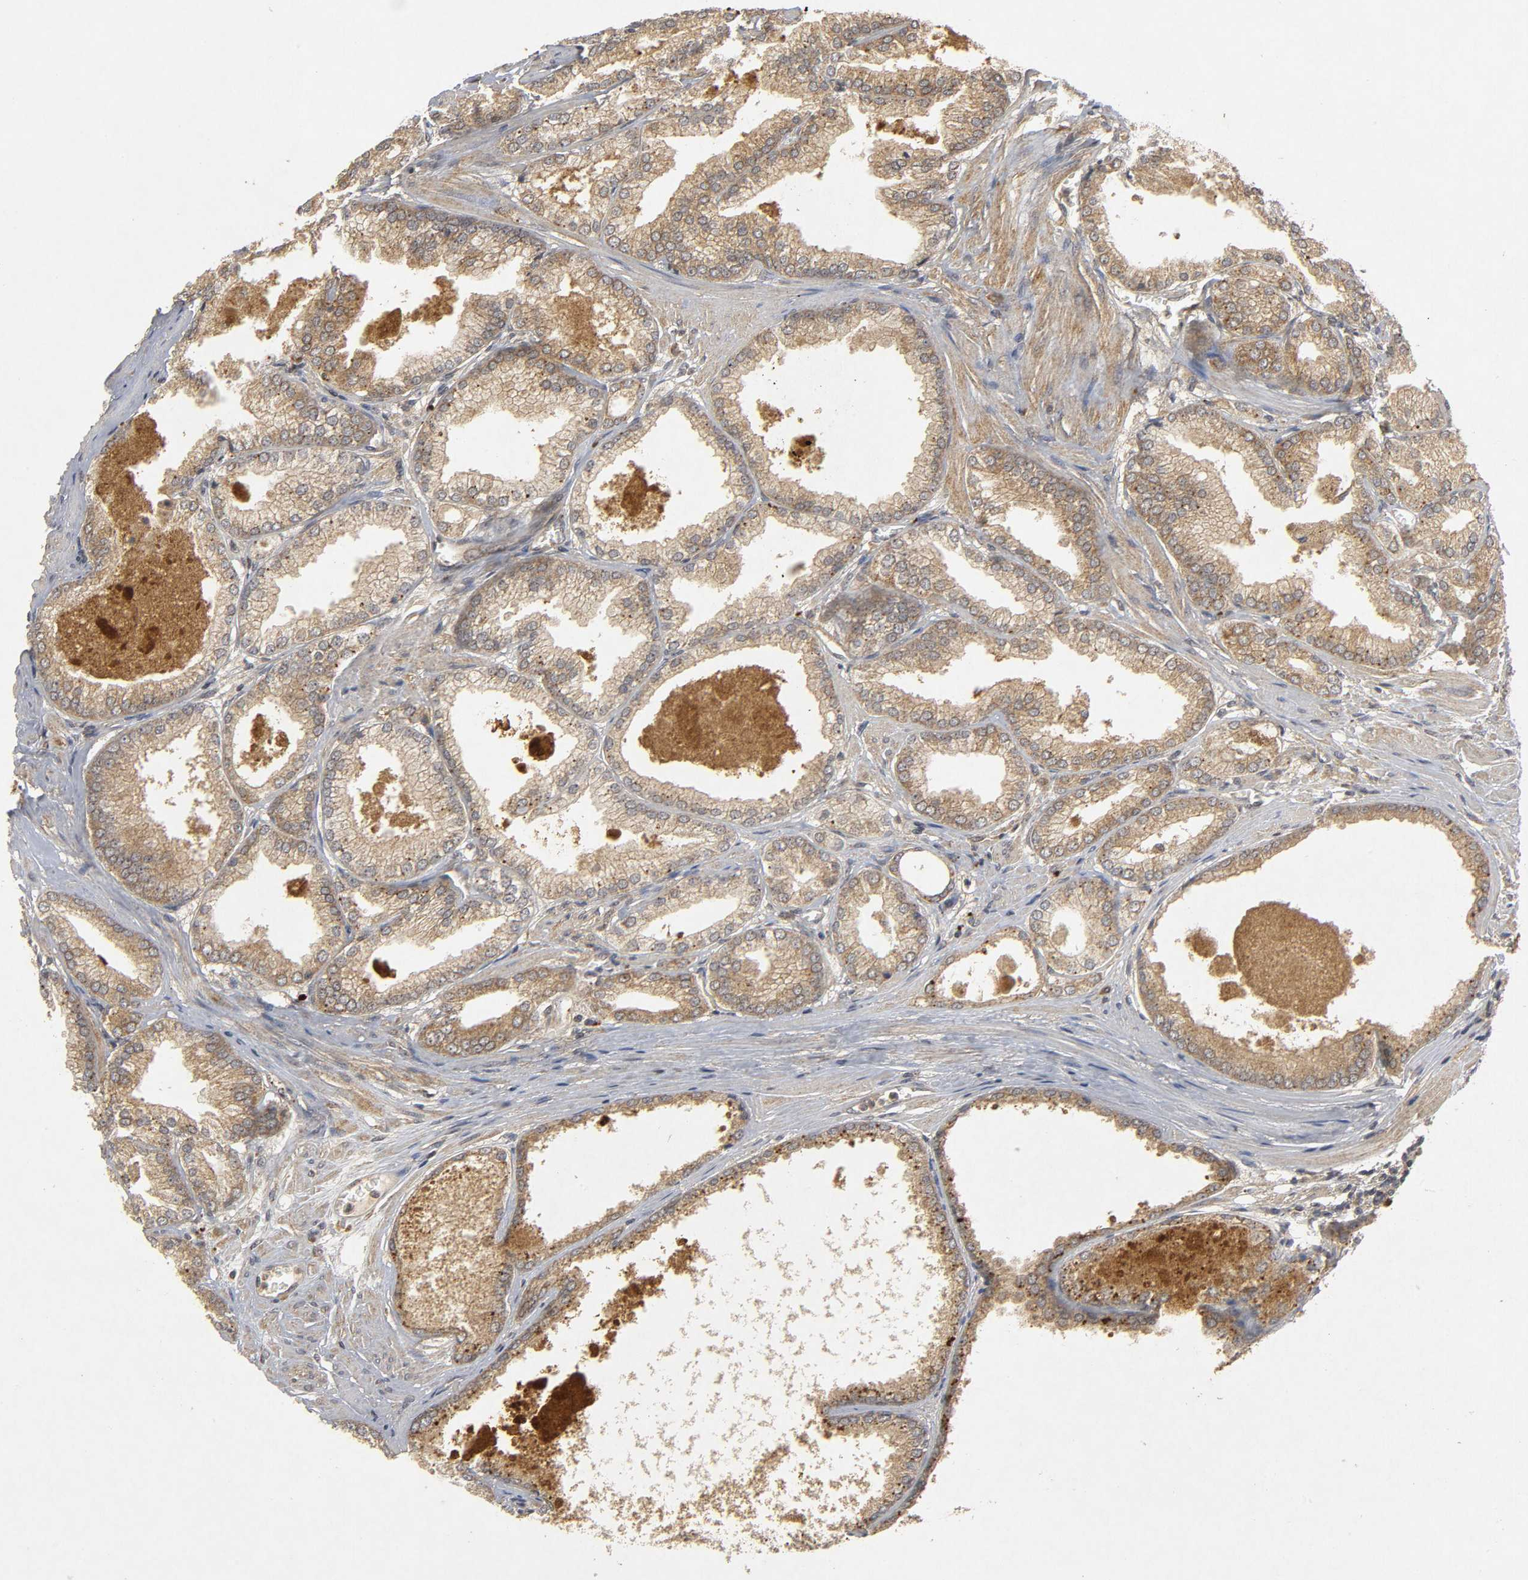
{"staining": {"intensity": "weak", "quantity": ">75%", "location": "cytoplasmic/membranous"}, "tissue": "prostate cancer", "cell_type": "Tumor cells", "image_type": "cancer", "snomed": [{"axis": "morphology", "description": "Adenocarcinoma, High grade"}, {"axis": "topography", "description": "Prostate"}], "caption": "Prostate adenocarcinoma (high-grade) was stained to show a protein in brown. There is low levels of weak cytoplasmic/membranous staining in approximately >75% of tumor cells.", "gene": "TRAF6", "patient": {"sex": "male", "age": 61}}